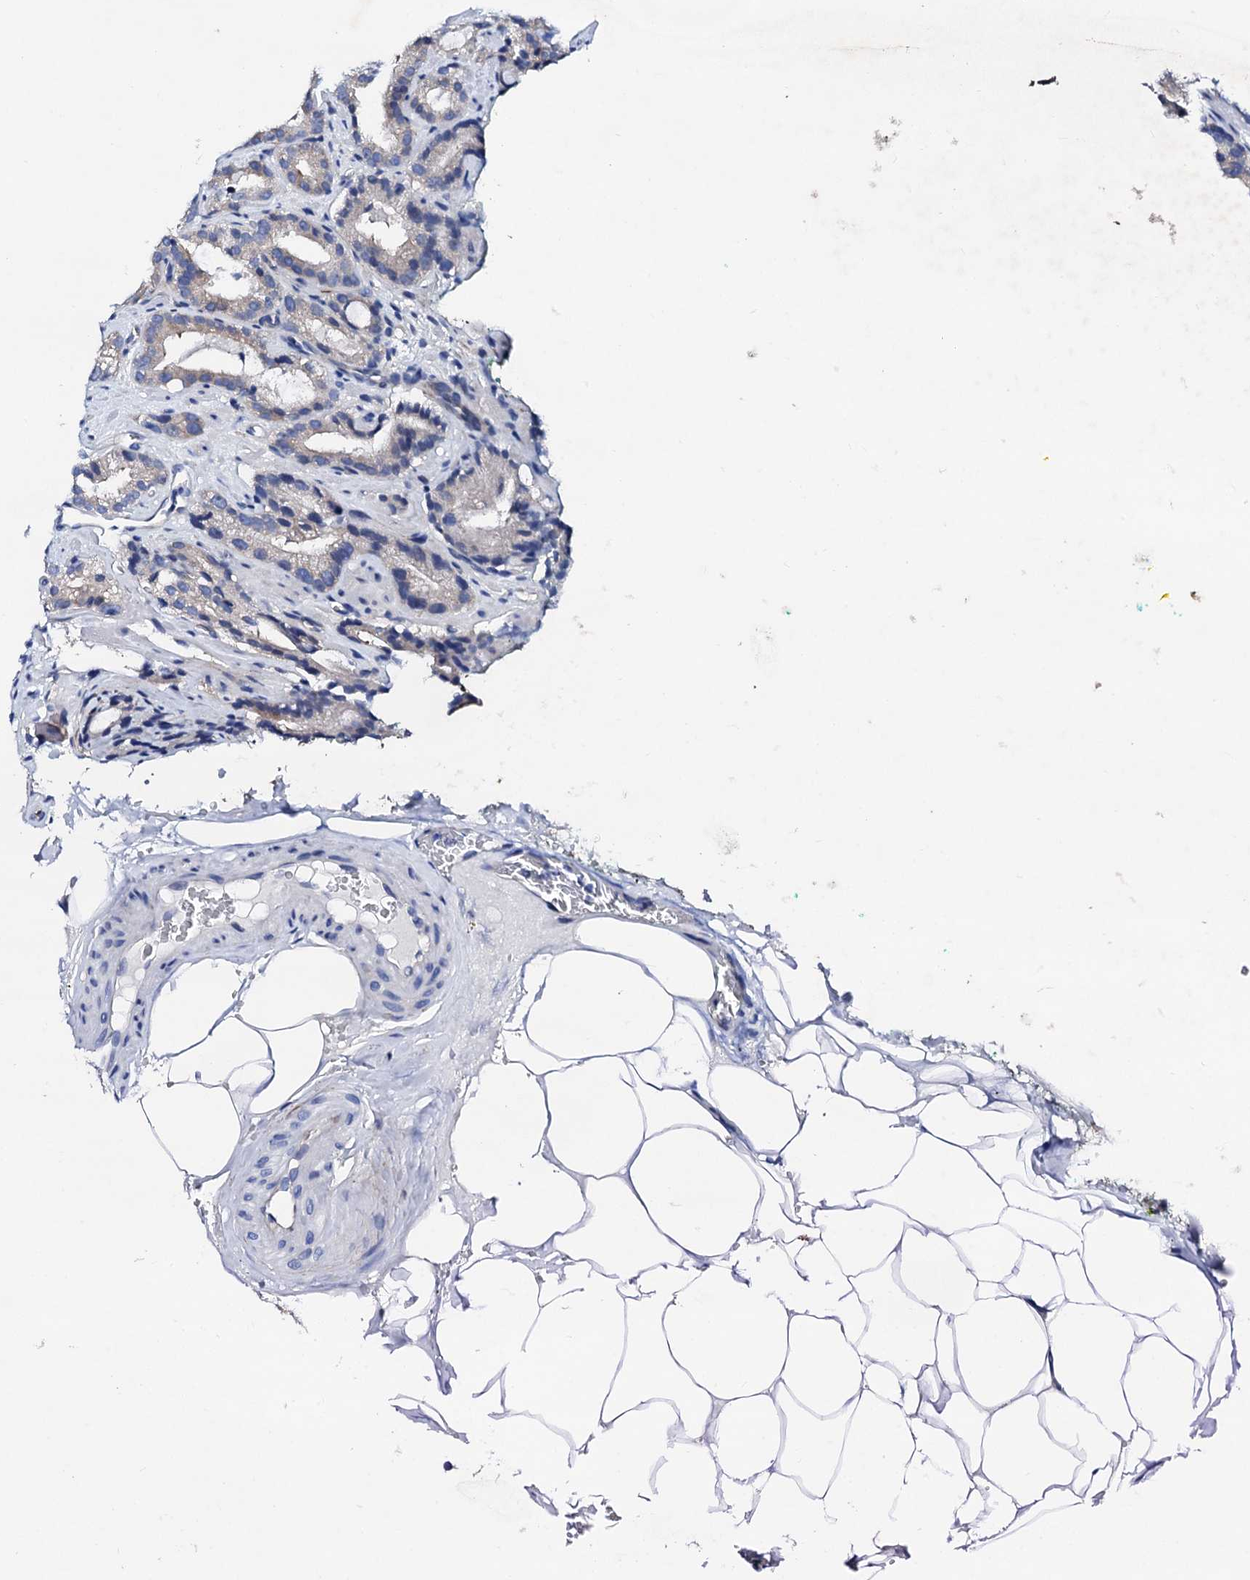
{"staining": {"intensity": "negative", "quantity": "none", "location": "none"}, "tissue": "prostate cancer", "cell_type": "Tumor cells", "image_type": "cancer", "snomed": [{"axis": "morphology", "description": "Adenocarcinoma, High grade"}, {"axis": "topography", "description": "Prostate"}], "caption": "A high-resolution image shows IHC staining of prostate adenocarcinoma (high-grade), which demonstrates no significant staining in tumor cells. Nuclei are stained in blue.", "gene": "TRDN", "patient": {"sex": "male", "age": 57}}